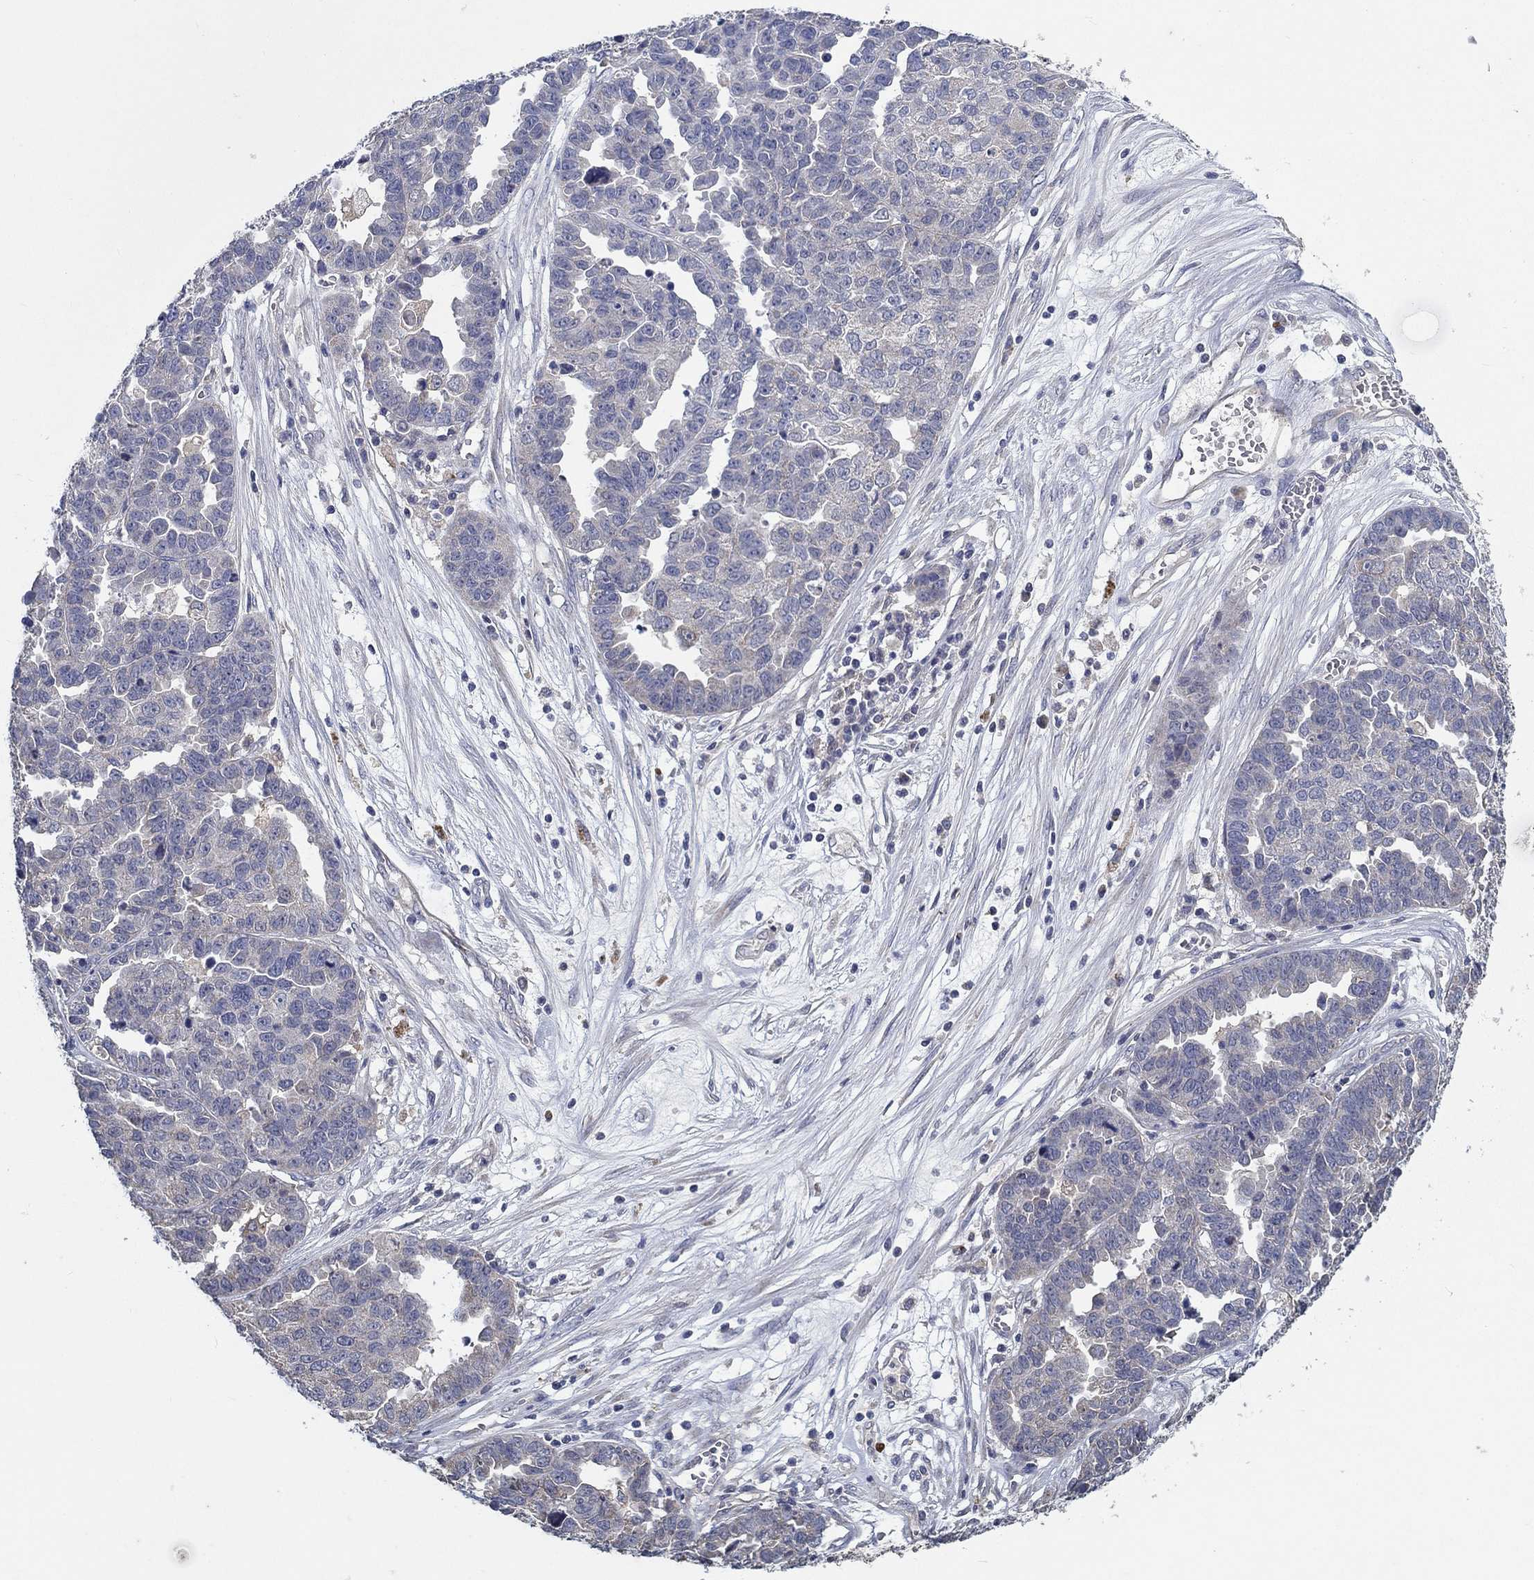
{"staining": {"intensity": "negative", "quantity": "none", "location": "none"}, "tissue": "ovarian cancer", "cell_type": "Tumor cells", "image_type": "cancer", "snomed": [{"axis": "morphology", "description": "Cystadenocarcinoma, serous, NOS"}, {"axis": "topography", "description": "Ovary"}], "caption": "DAB (3,3'-diaminobenzidine) immunohistochemical staining of ovarian cancer (serous cystadenocarcinoma) displays no significant expression in tumor cells.", "gene": "PROZ", "patient": {"sex": "female", "age": 87}}